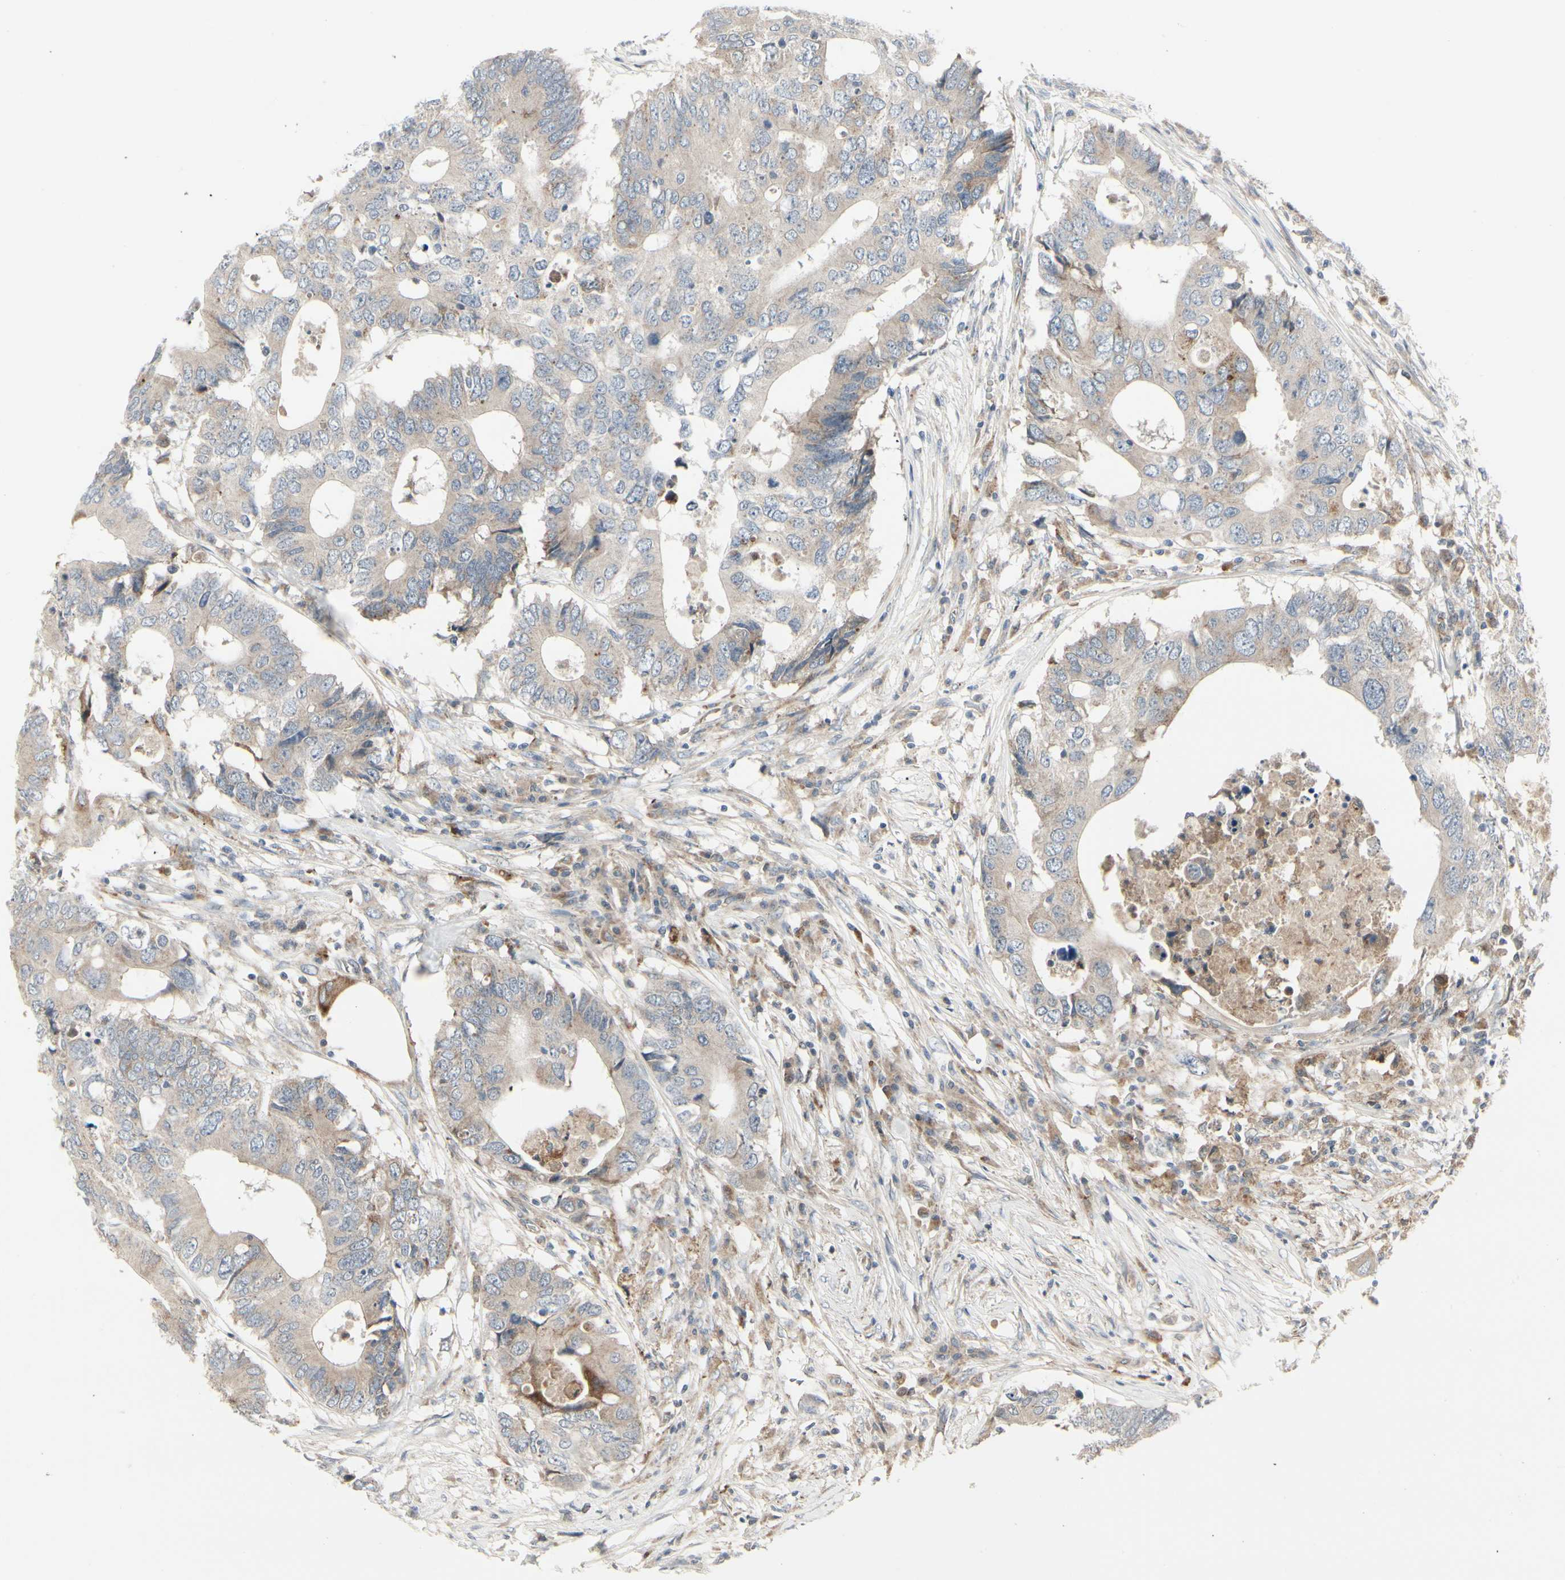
{"staining": {"intensity": "weak", "quantity": ">75%", "location": "cytoplasmic/membranous"}, "tissue": "colorectal cancer", "cell_type": "Tumor cells", "image_type": "cancer", "snomed": [{"axis": "morphology", "description": "Adenocarcinoma, NOS"}, {"axis": "topography", "description": "Colon"}], "caption": "This histopathology image displays IHC staining of colorectal cancer (adenocarcinoma), with low weak cytoplasmic/membranous staining in approximately >75% of tumor cells.", "gene": "GRN", "patient": {"sex": "male", "age": 71}}